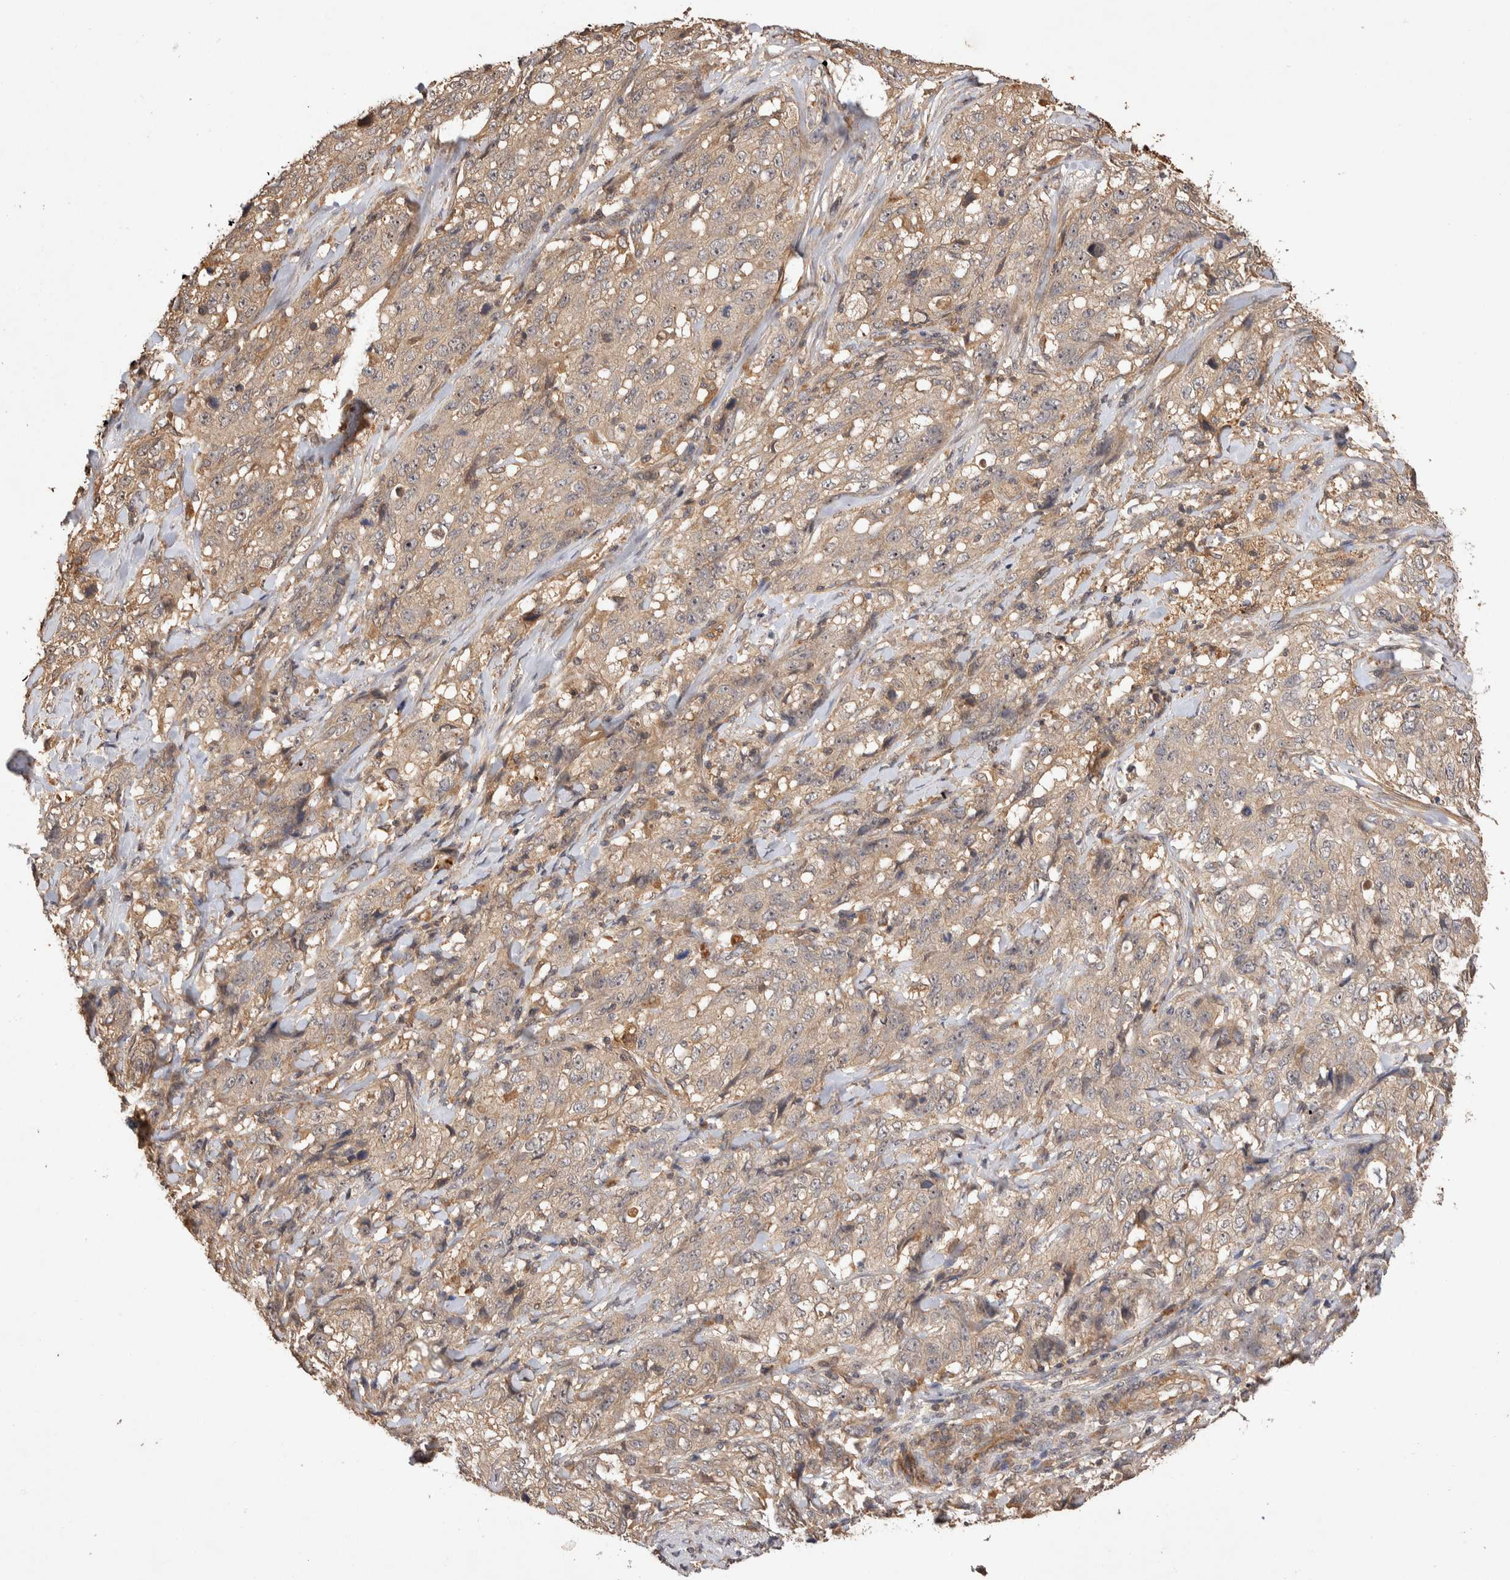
{"staining": {"intensity": "weak", "quantity": ">75%", "location": "cytoplasmic/membranous"}, "tissue": "stomach cancer", "cell_type": "Tumor cells", "image_type": "cancer", "snomed": [{"axis": "morphology", "description": "Adenocarcinoma, NOS"}, {"axis": "topography", "description": "Stomach"}], "caption": "Approximately >75% of tumor cells in human stomach adenocarcinoma reveal weak cytoplasmic/membranous protein staining as visualized by brown immunohistochemical staining.", "gene": "NSMAF", "patient": {"sex": "male", "age": 48}}